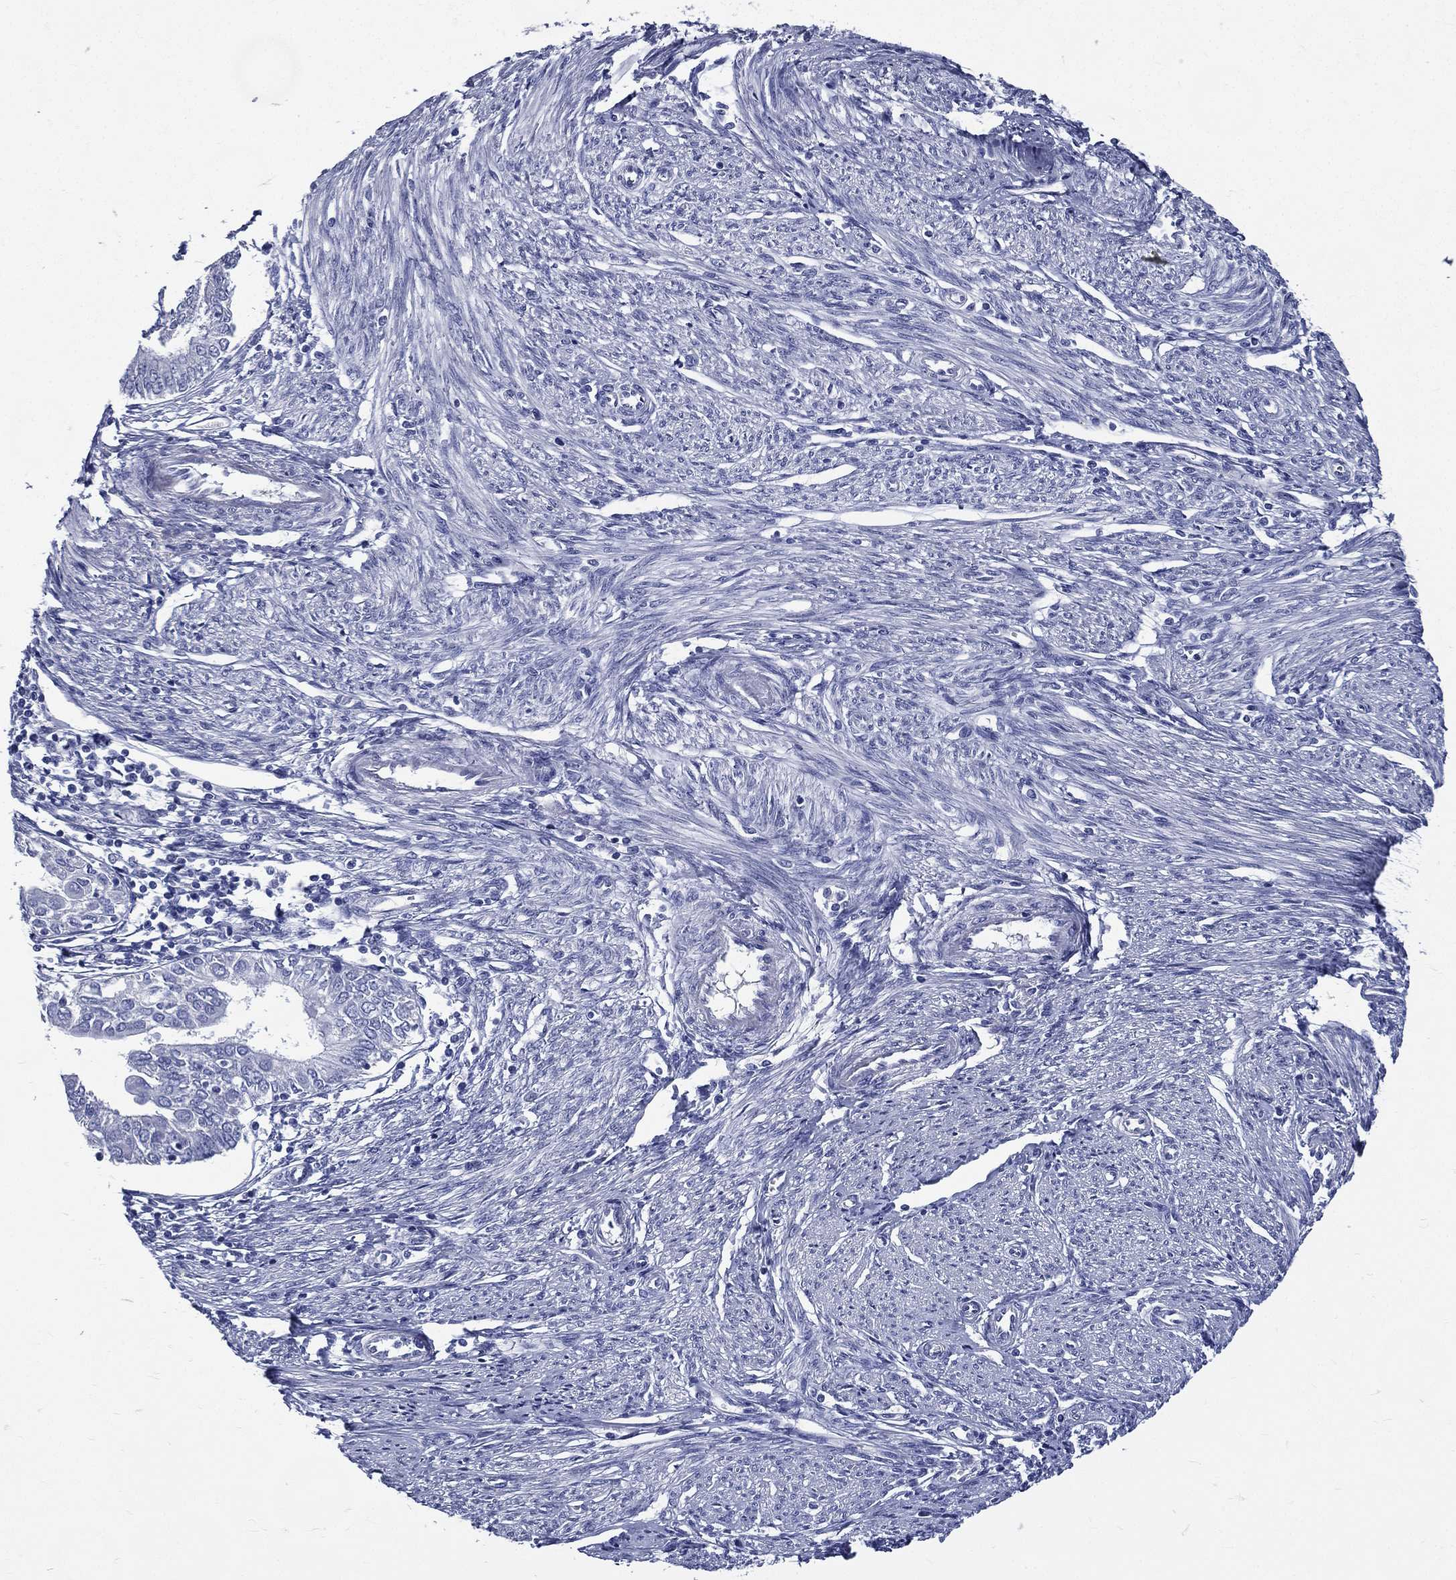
{"staining": {"intensity": "negative", "quantity": "none", "location": "none"}, "tissue": "endometrial cancer", "cell_type": "Tumor cells", "image_type": "cancer", "snomed": [{"axis": "morphology", "description": "Adenocarcinoma, NOS"}, {"axis": "topography", "description": "Endometrium"}], "caption": "An image of human endometrial cancer is negative for staining in tumor cells. (Stains: DAB immunohistochemistry (IHC) with hematoxylin counter stain, Microscopy: brightfield microscopy at high magnification).", "gene": "DPYS", "patient": {"sex": "female", "age": 68}}